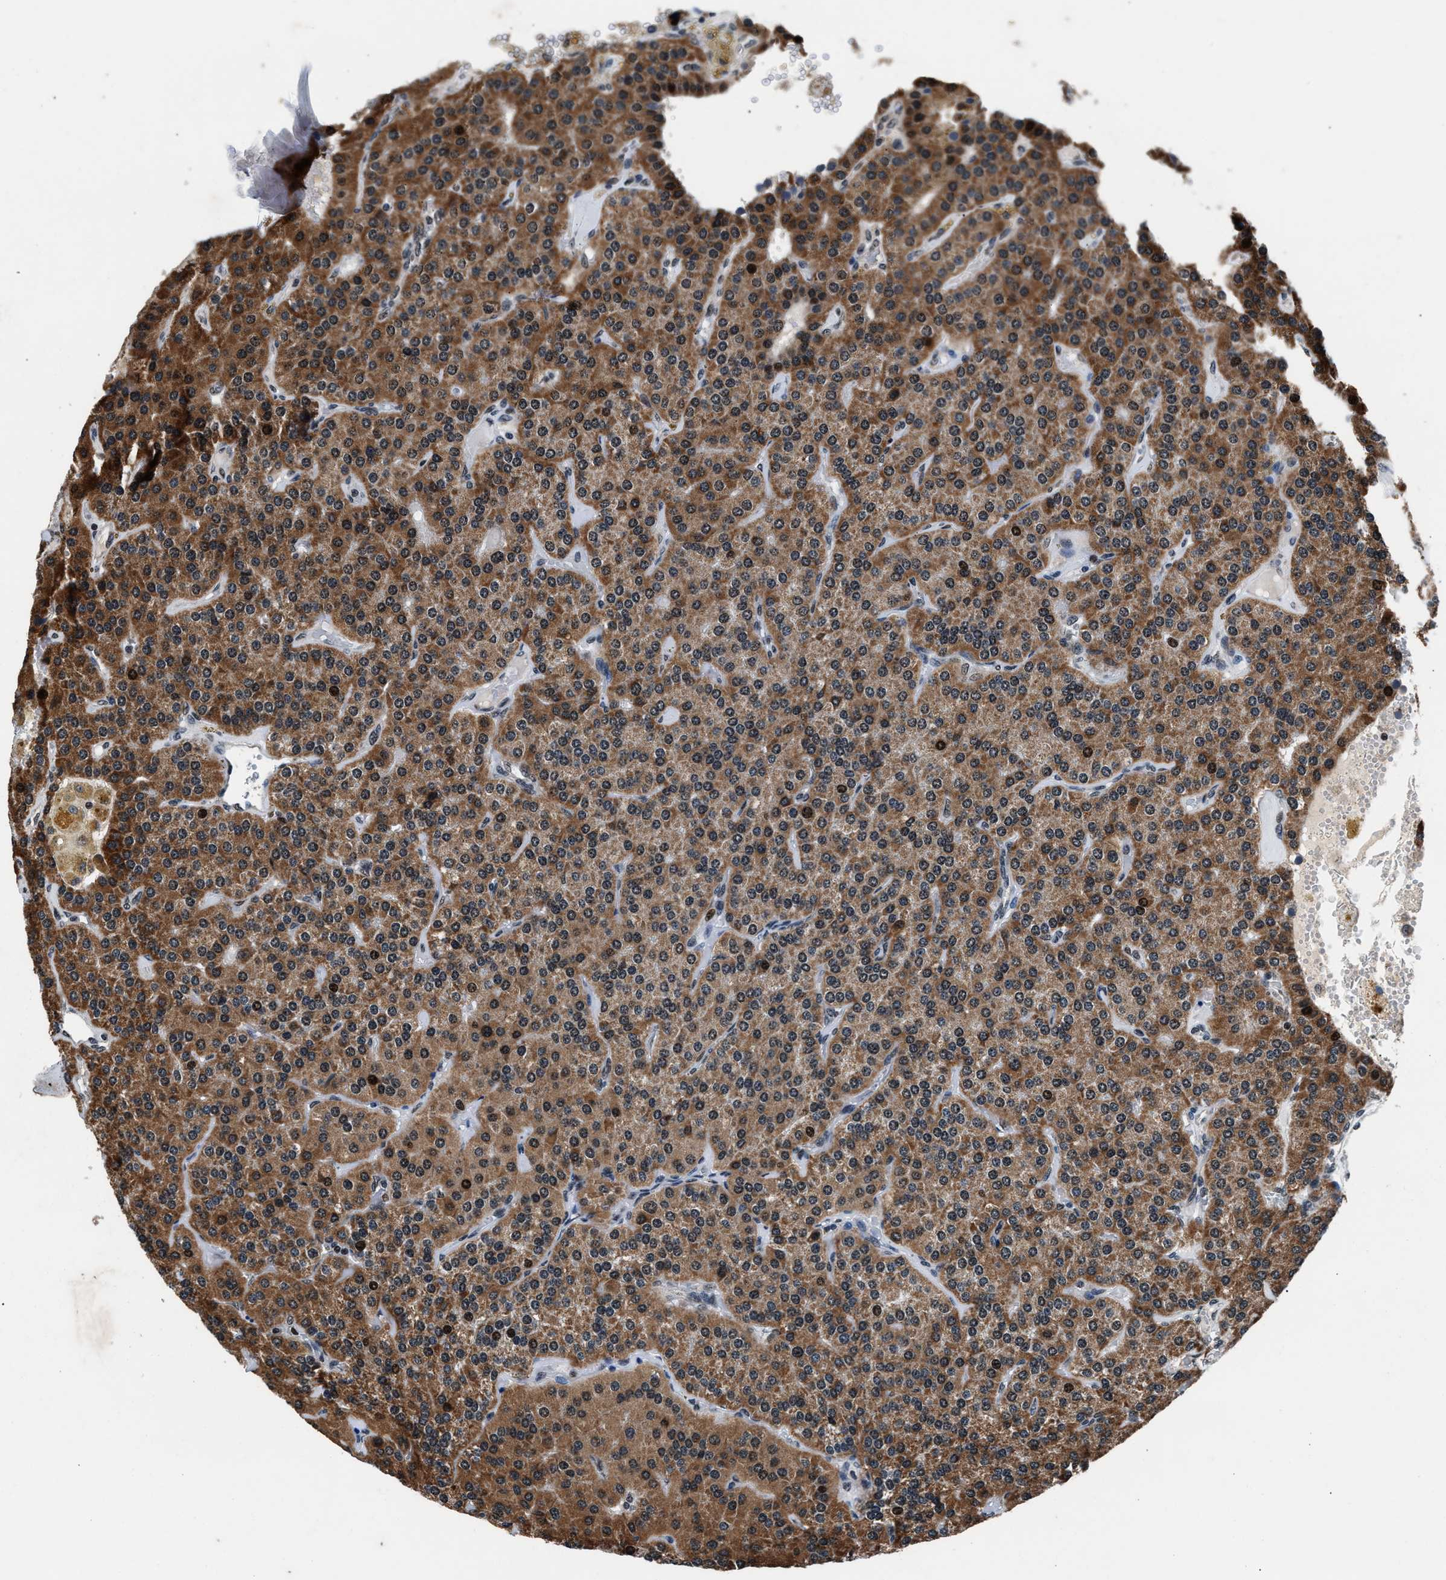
{"staining": {"intensity": "moderate", "quantity": "25%-75%", "location": "cytoplasmic/membranous,nuclear"}, "tissue": "parathyroid gland", "cell_type": "Glandular cells", "image_type": "normal", "snomed": [{"axis": "morphology", "description": "Normal tissue, NOS"}, {"axis": "morphology", "description": "Adenoma, NOS"}, {"axis": "topography", "description": "Parathyroid gland"}], "caption": "Unremarkable parathyroid gland demonstrates moderate cytoplasmic/membranous,nuclear positivity in approximately 25%-75% of glandular cells, visualized by immunohistochemistry. (DAB (3,3'-diaminobenzidine) = brown stain, brightfield microscopy at high magnification).", "gene": "PRRC2B", "patient": {"sex": "female", "age": 86}}